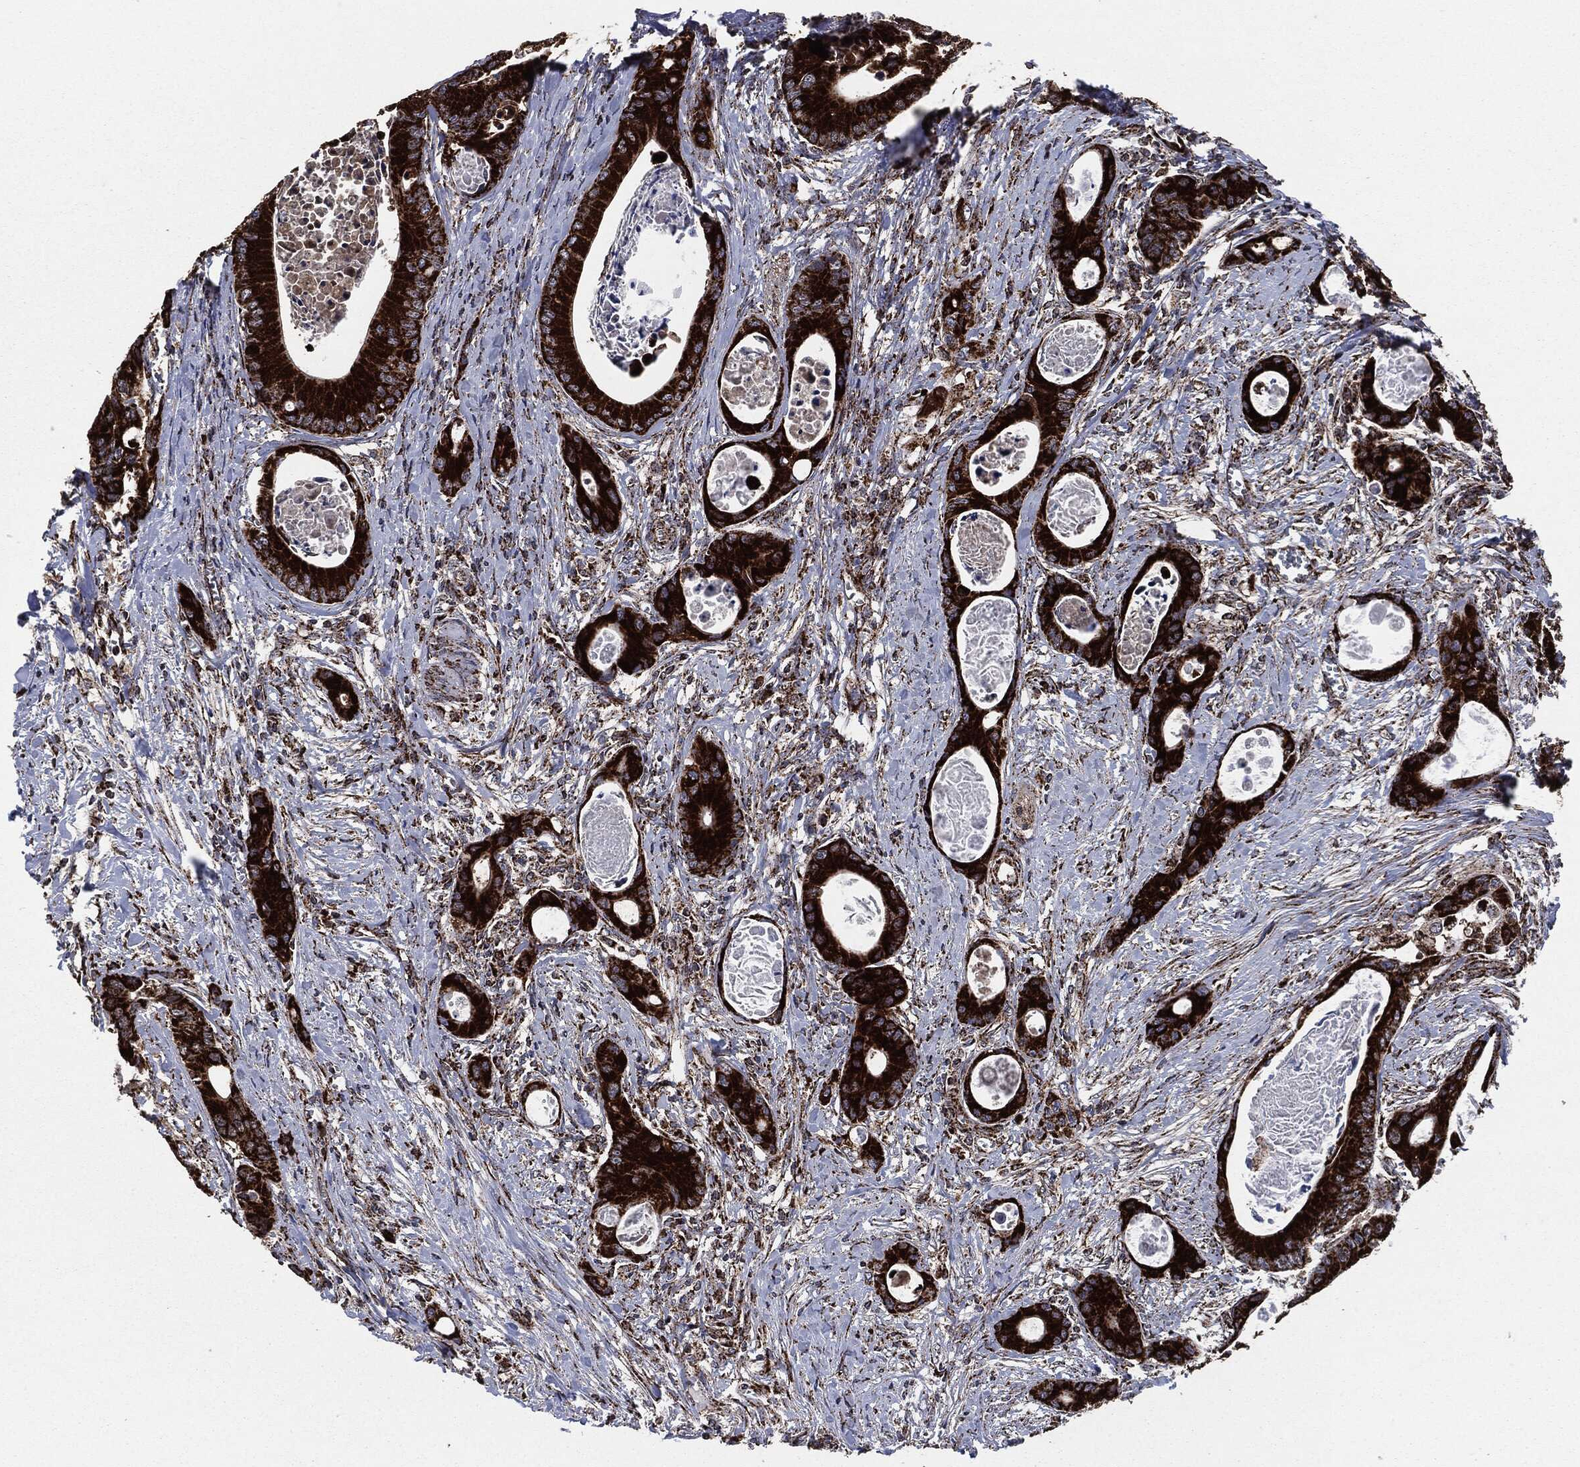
{"staining": {"intensity": "strong", "quantity": ">75%", "location": "cytoplasmic/membranous"}, "tissue": "colorectal cancer", "cell_type": "Tumor cells", "image_type": "cancer", "snomed": [{"axis": "morphology", "description": "Adenocarcinoma, NOS"}, {"axis": "topography", "description": "Colon"}], "caption": "Adenocarcinoma (colorectal) stained for a protein displays strong cytoplasmic/membranous positivity in tumor cells. The staining was performed using DAB, with brown indicating positive protein expression. Nuclei are stained blue with hematoxylin.", "gene": "FH", "patient": {"sex": "female", "age": 78}}